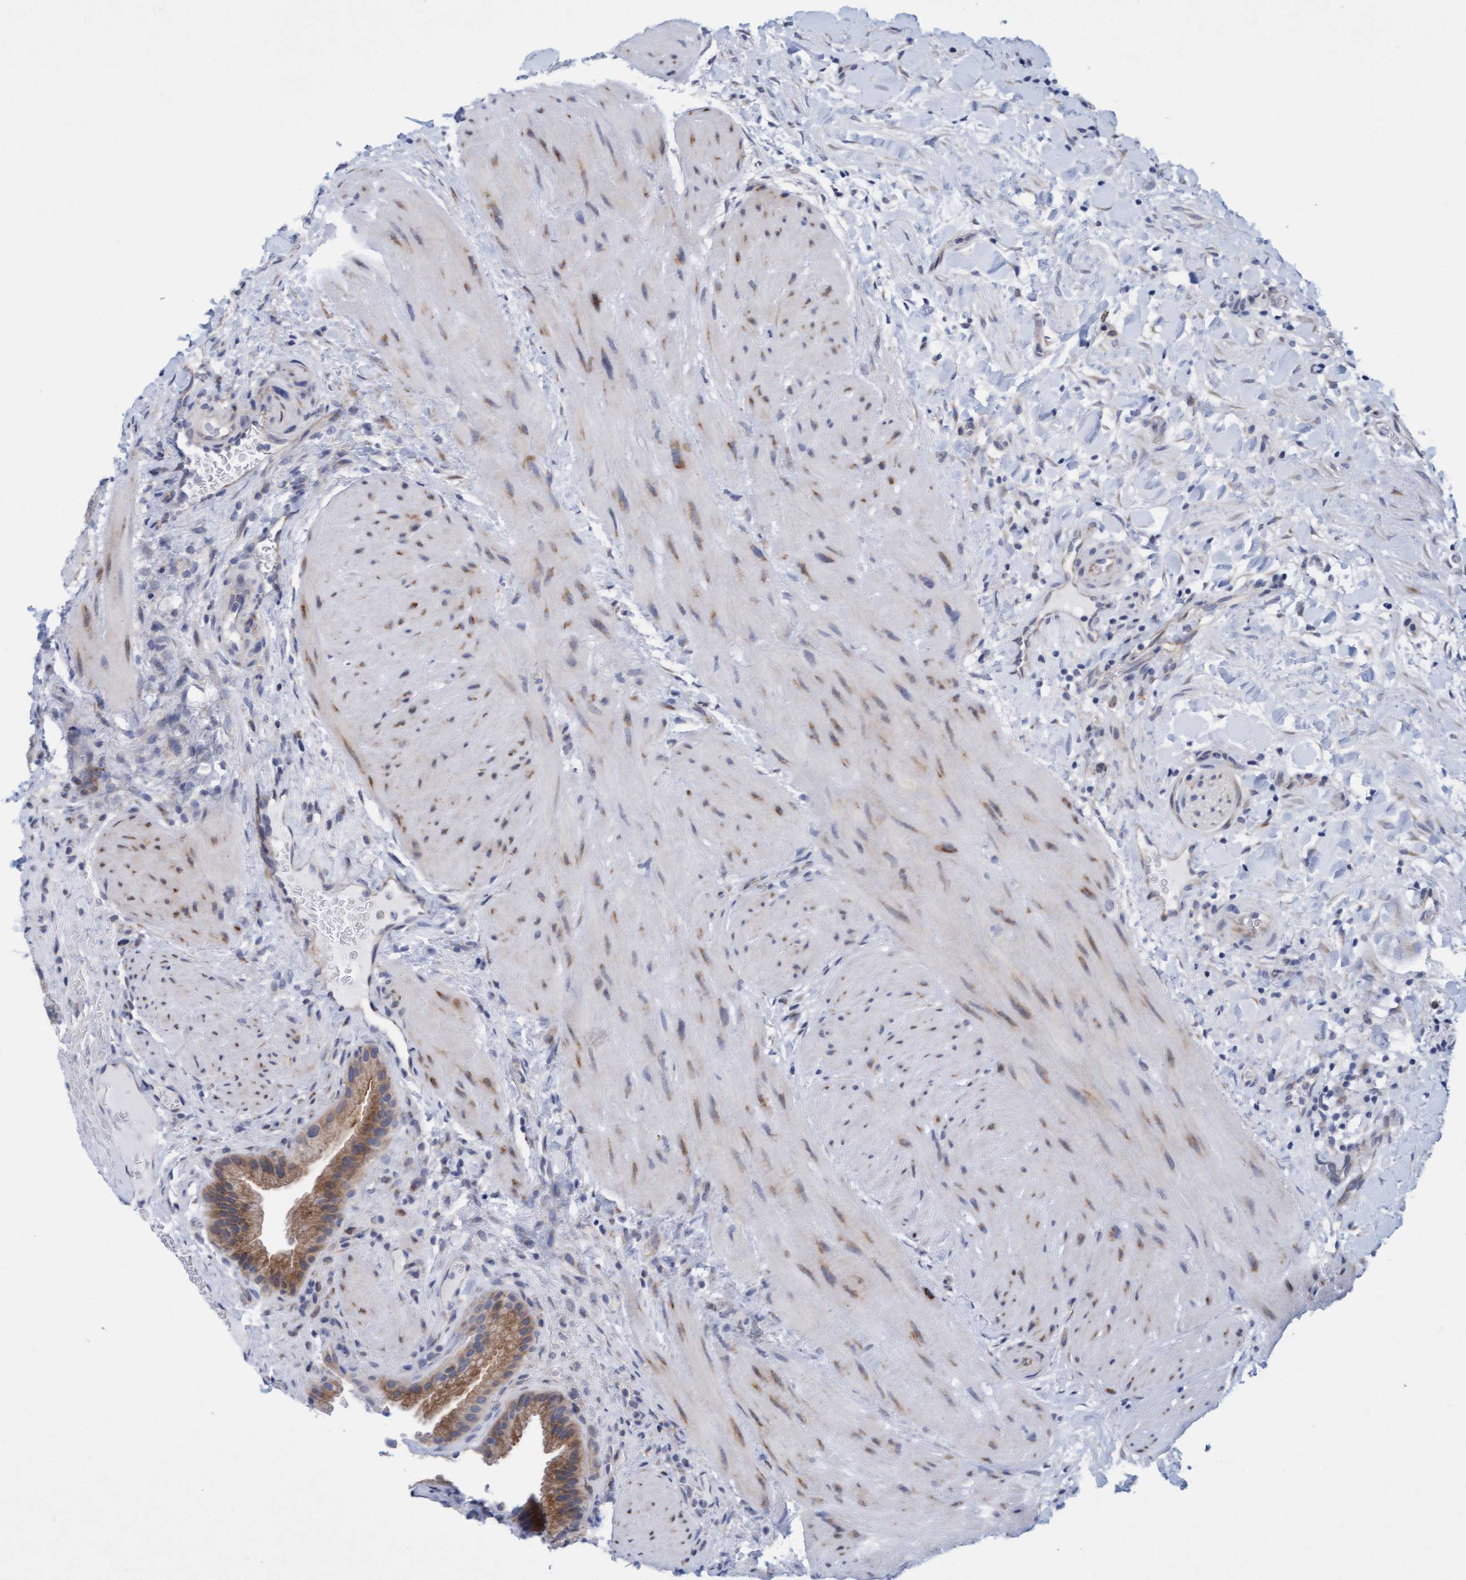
{"staining": {"intensity": "moderate", "quantity": "25%-75%", "location": "cytoplasmic/membranous"}, "tissue": "gallbladder", "cell_type": "Glandular cells", "image_type": "normal", "snomed": [{"axis": "morphology", "description": "Normal tissue, NOS"}, {"axis": "topography", "description": "Gallbladder"}], "caption": "Protein staining of benign gallbladder shows moderate cytoplasmic/membranous positivity in about 25%-75% of glandular cells. (Stains: DAB (3,3'-diaminobenzidine) in brown, nuclei in blue, Microscopy: brightfield microscopy at high magnification).", "gene": "SLC28A3", "patient": {"sex": "male", "age": 49}}